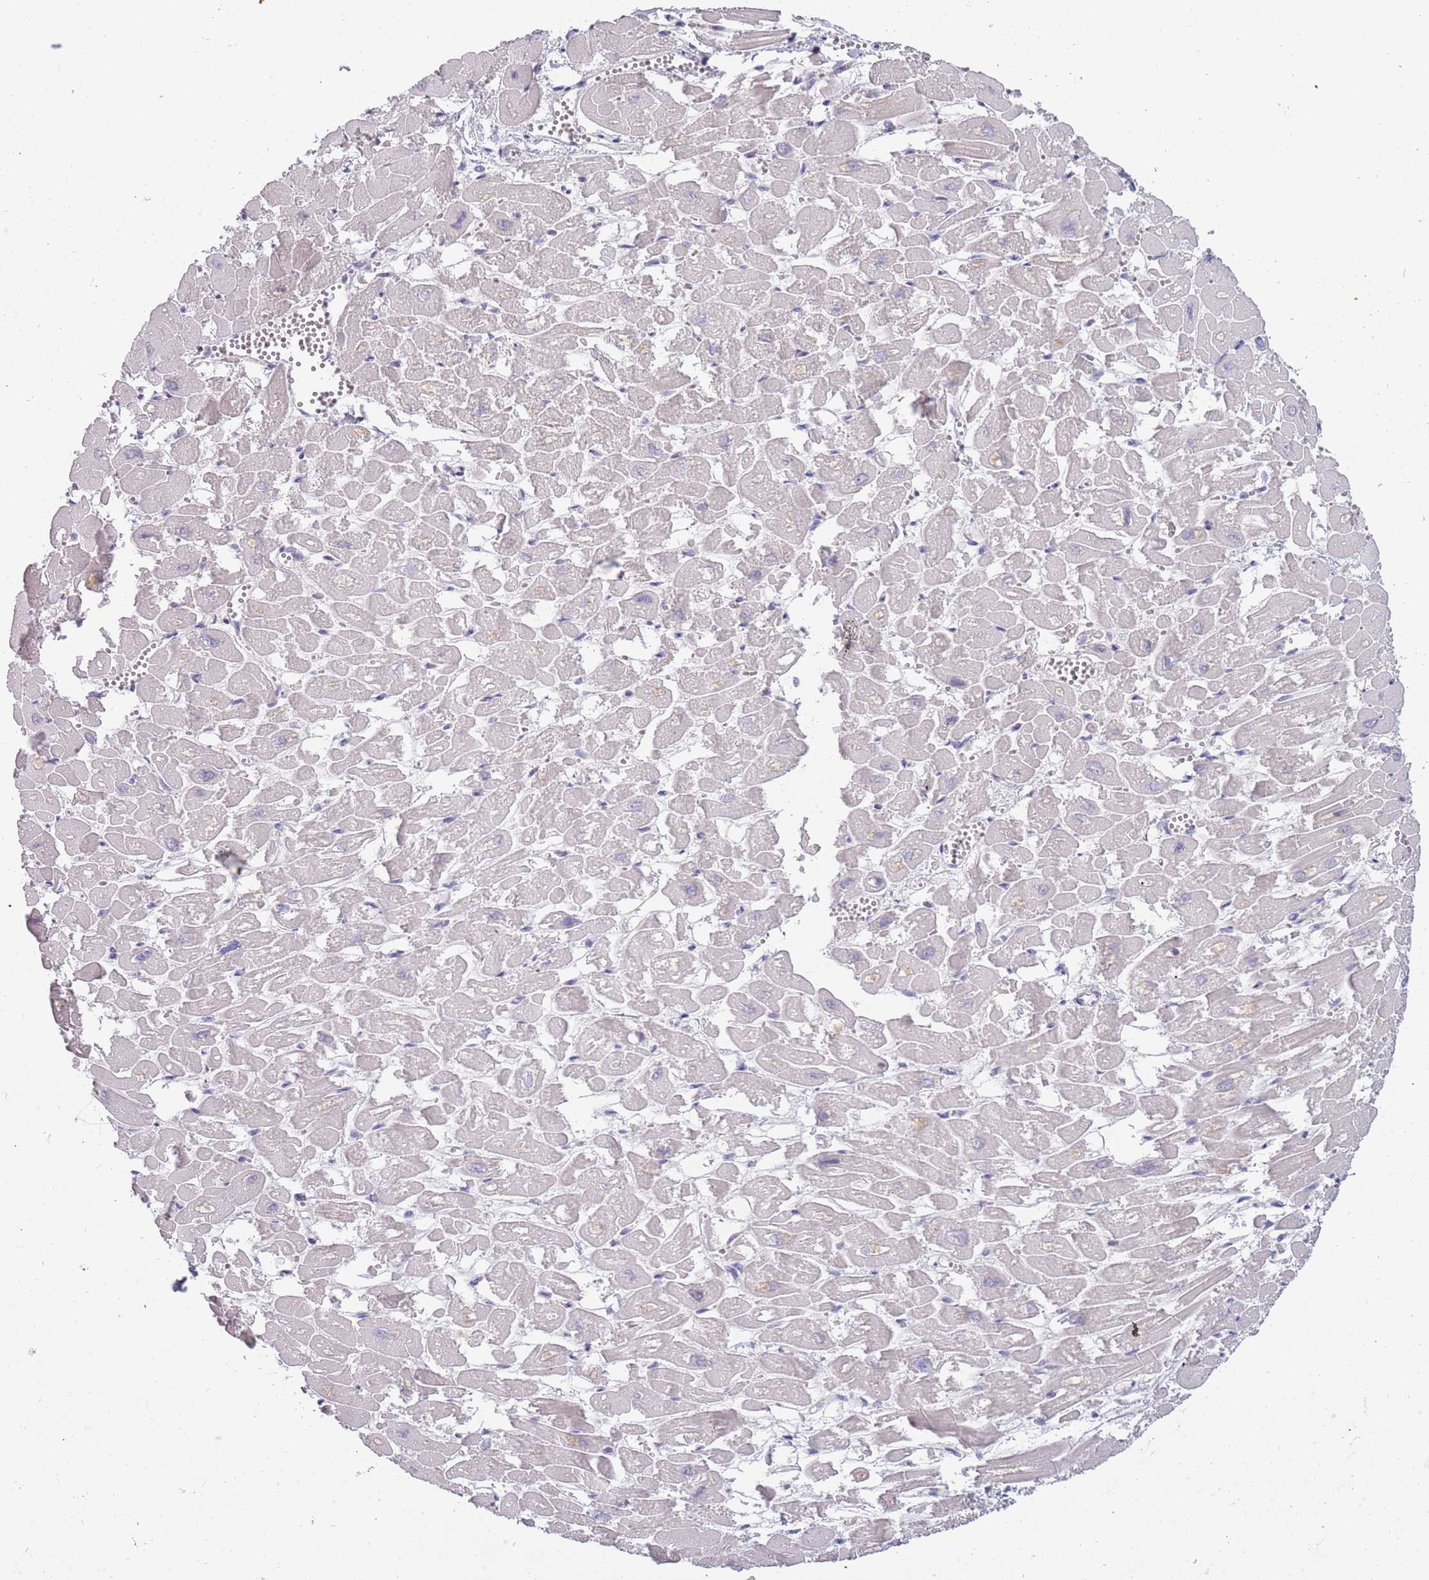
{"staining": {"intensity": "negative", "quantity": "none", "location": "none"}, "tissue": "heart muscle", "cell_type": "Cardiomyocytes", "image_type": "normal", "snomed": [{"axis": "morphology", "description": "Normal tissue, NOS"}, {"axis": "topography", "description": "Heart"}], "caption": "DAB (3,3'-diaminobenzidine) immunohistochemical staining of normal human heart muscle exhibits no significant expression in cardiomyocytes. Nuclei are stained in blue.", "gene": "TNFRSF6B", "patient": {"sex": "male", "age": 54}}